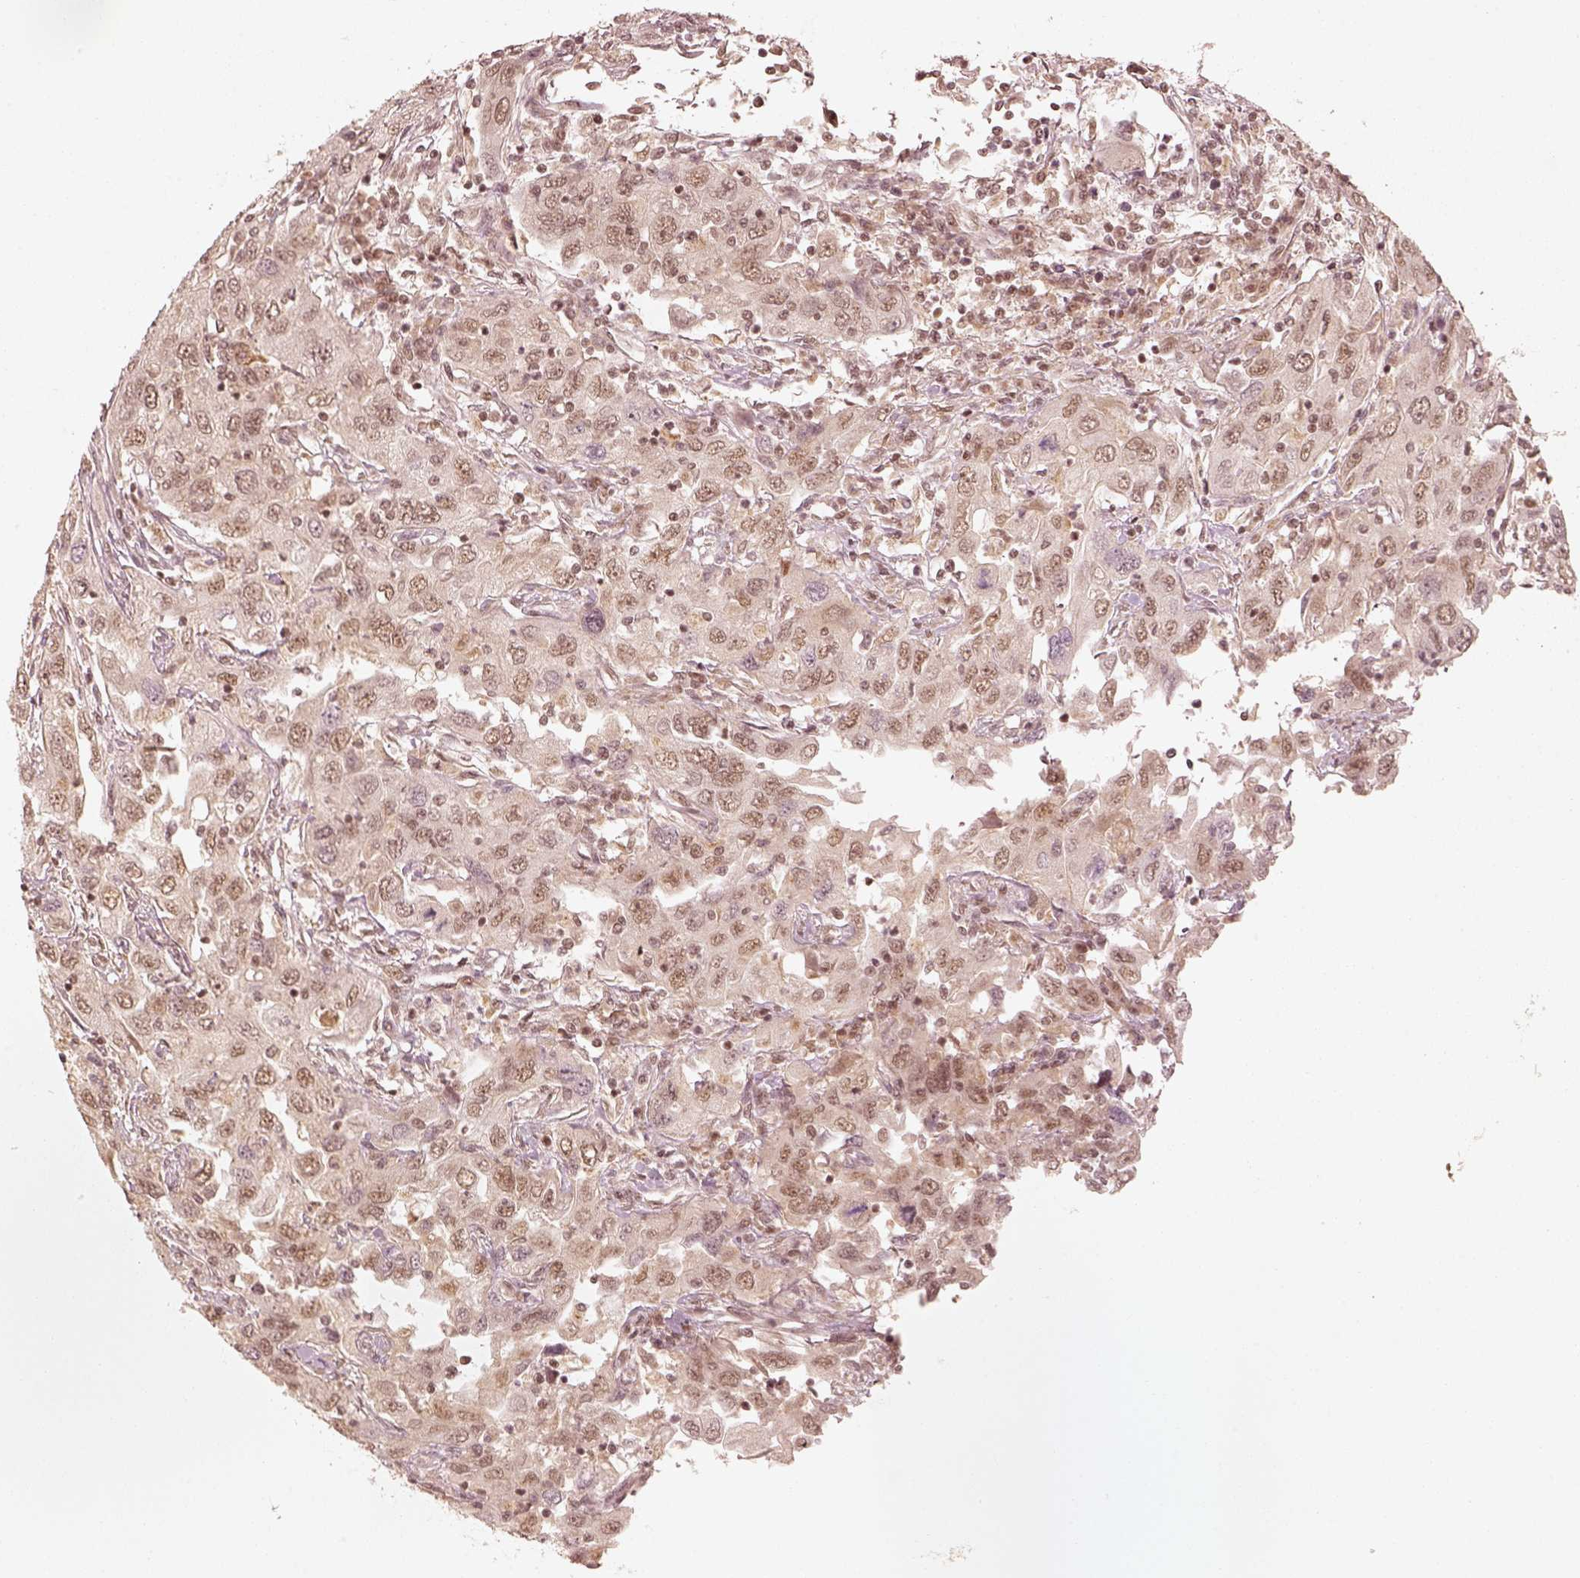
{"staining": {"intensity": "weak", "quantity": "<25%", "location": "nuclear"}, "tissue": "urothelial cancer", "cell_type": "Tumor cells", "image_type": "cancer", "snomed": [{"axis": "morphology", "description": "Urothelial carcinoma, High grade"}, {"axis": "topography", "description": "Urinary bladder"}], "caption": "Immunohistochemistry (IHC) micrograph of neoplastic tissue: urothelial carcinoma (high-grade) stained with DAB exhibits no significant protein staining in tumor cells.", "gene": "GMEB2", "patient": {"sex": "male", "age": 76}}